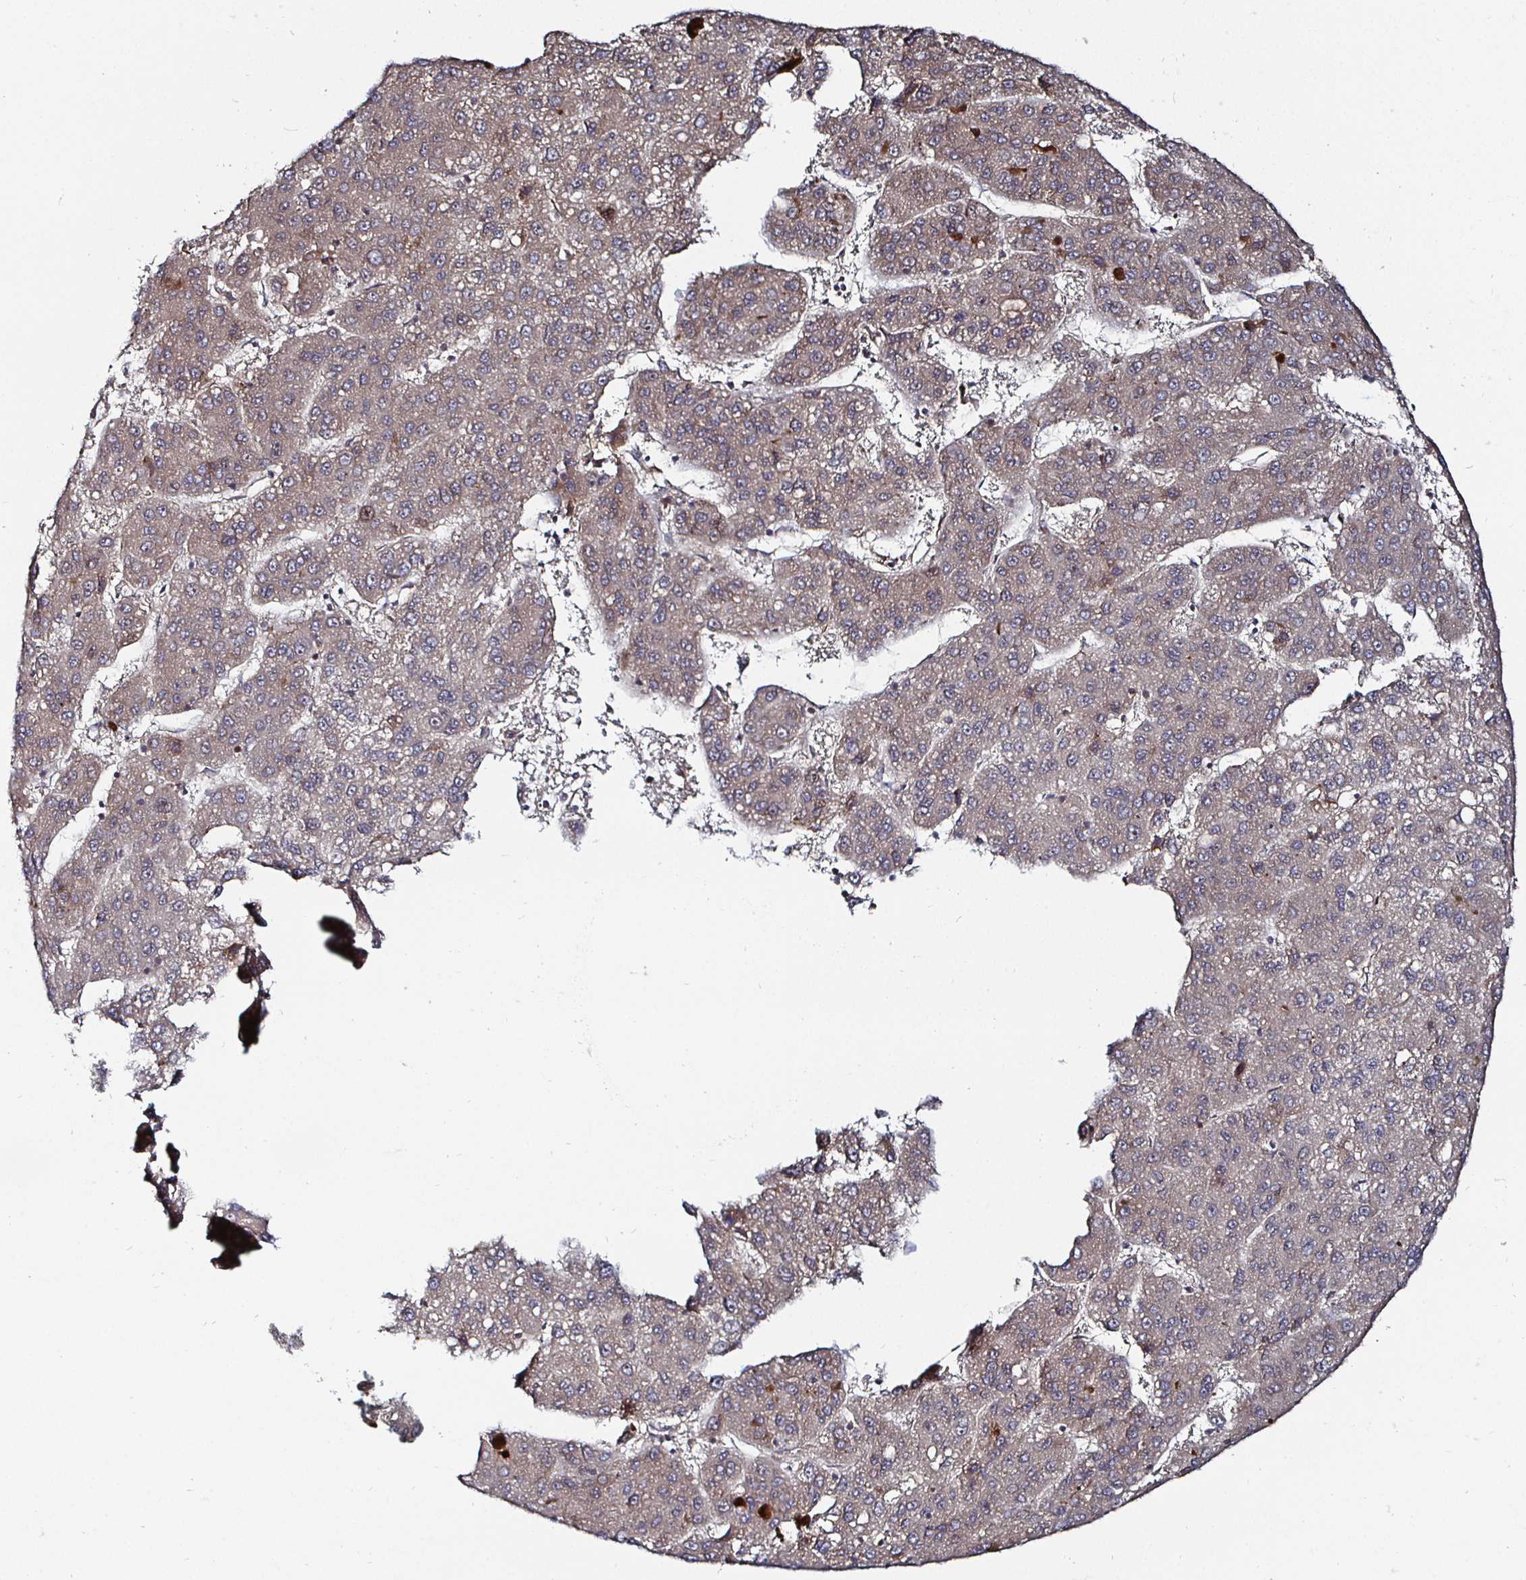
{"staining": {"intensity": "weak", "quantity": "<25%", "location": "cytoplasmic/membranous"}, "tissue": "liver cancer", "cell_type": "Tumor cells", "image_type": "cancer", "snomed": [{"axis": "morphology", "description": "Carcinoma, Hepatocellular, NOS"}, {"axis": "topography", "description": "Liver"}], "caption": "There is no significant staining in tumor cells of hepatocellular carcinoma (liver).", "gene": "TBKBP1", "patient": {"sex": "female", "age": 82}}